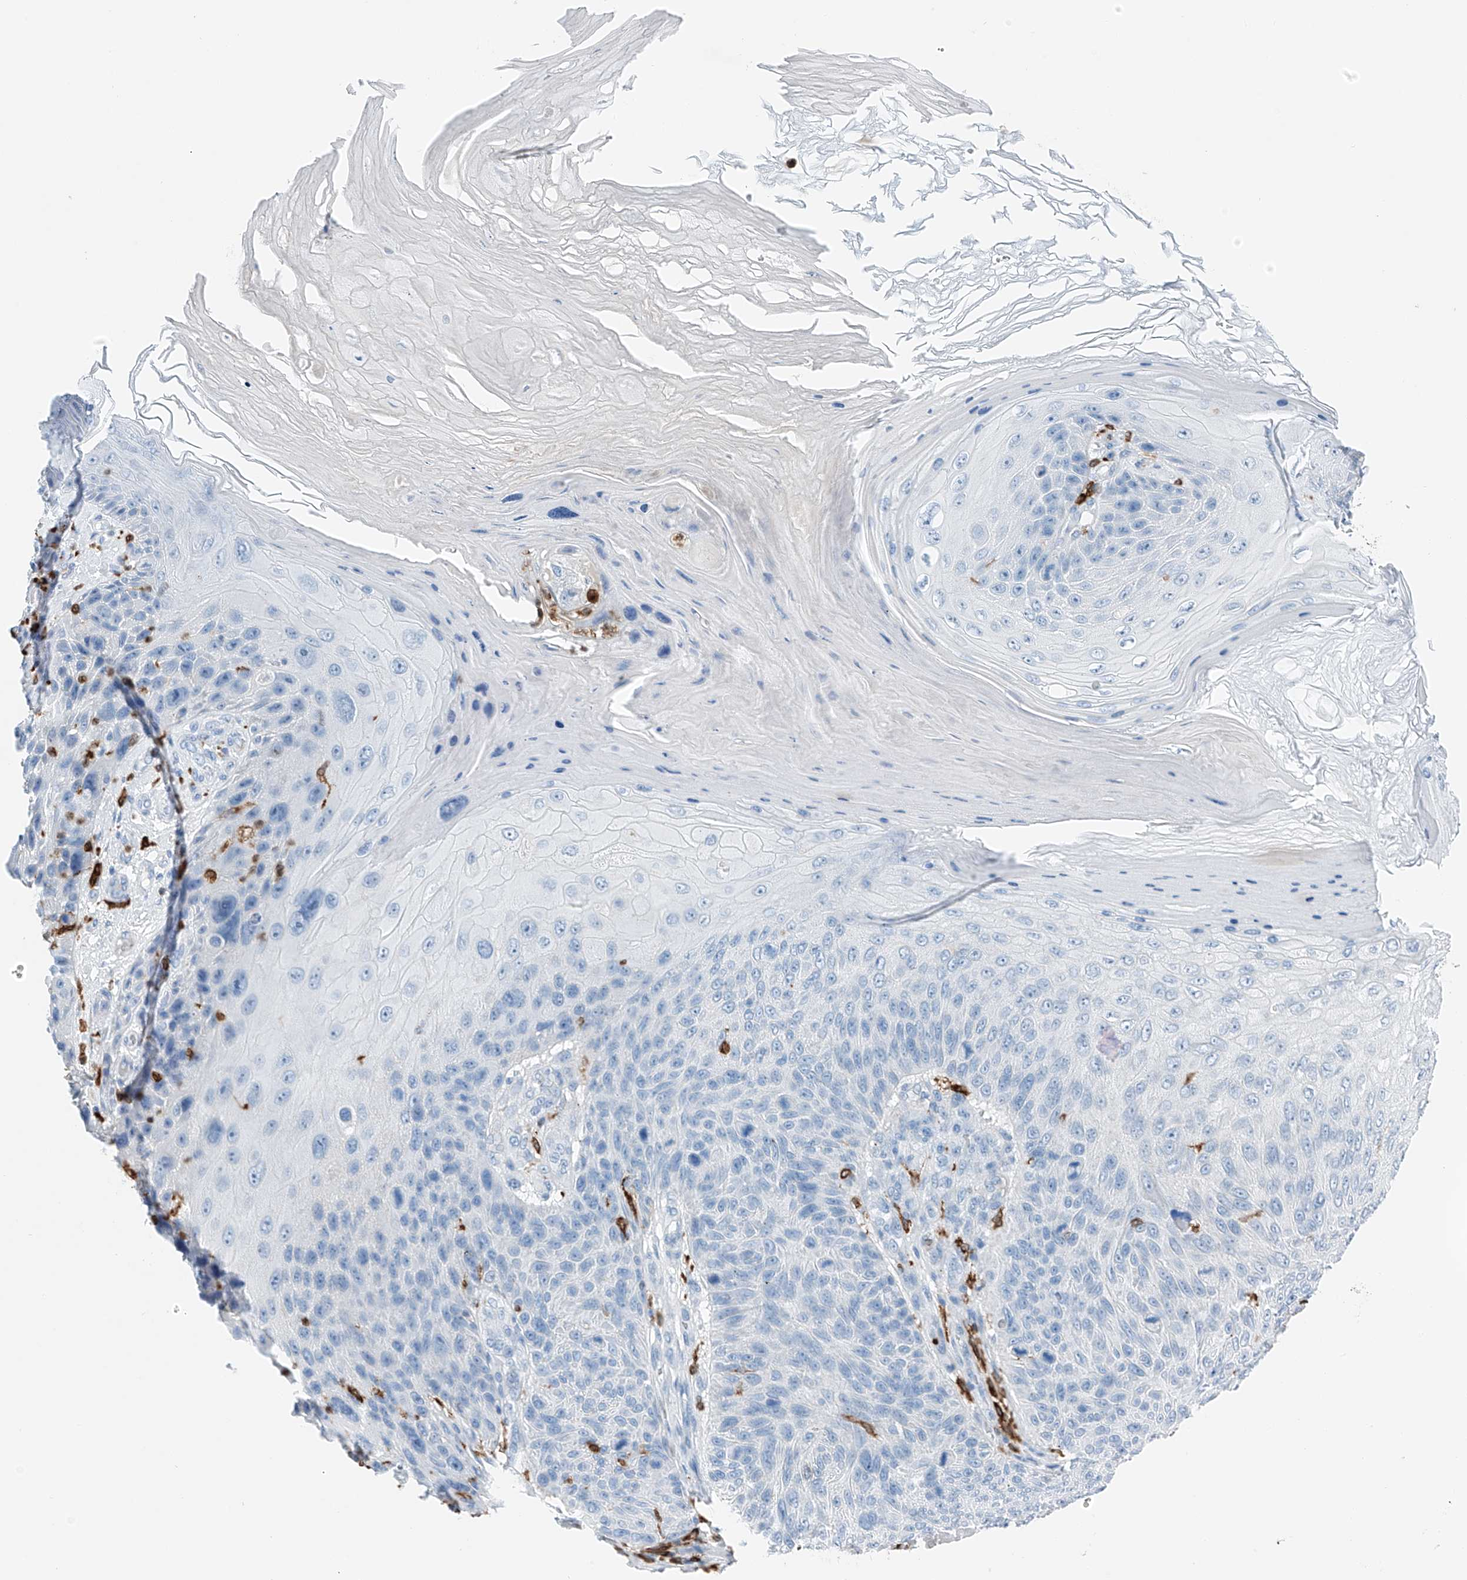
{"staining": {"intensity": "negative", "quantity": "none", "location": "none"}, "tissue": "skin cancer", "cell_type": "Tumor cells", "image_type": "cancer", "snomed": [{"axis": "morphology", "description": "Squamous cell carcinoma, NOS"}, {"axis": "topography", "description": "Skin"}], "caption": "Tumor cells are negative for protein expression in human squamous cell carcinoma (skin). (DAB immunohistochemistry with hematoxylin counter stain).", "gene": "TBXAS1", "patient": {"sex": "female", "age": 88}}